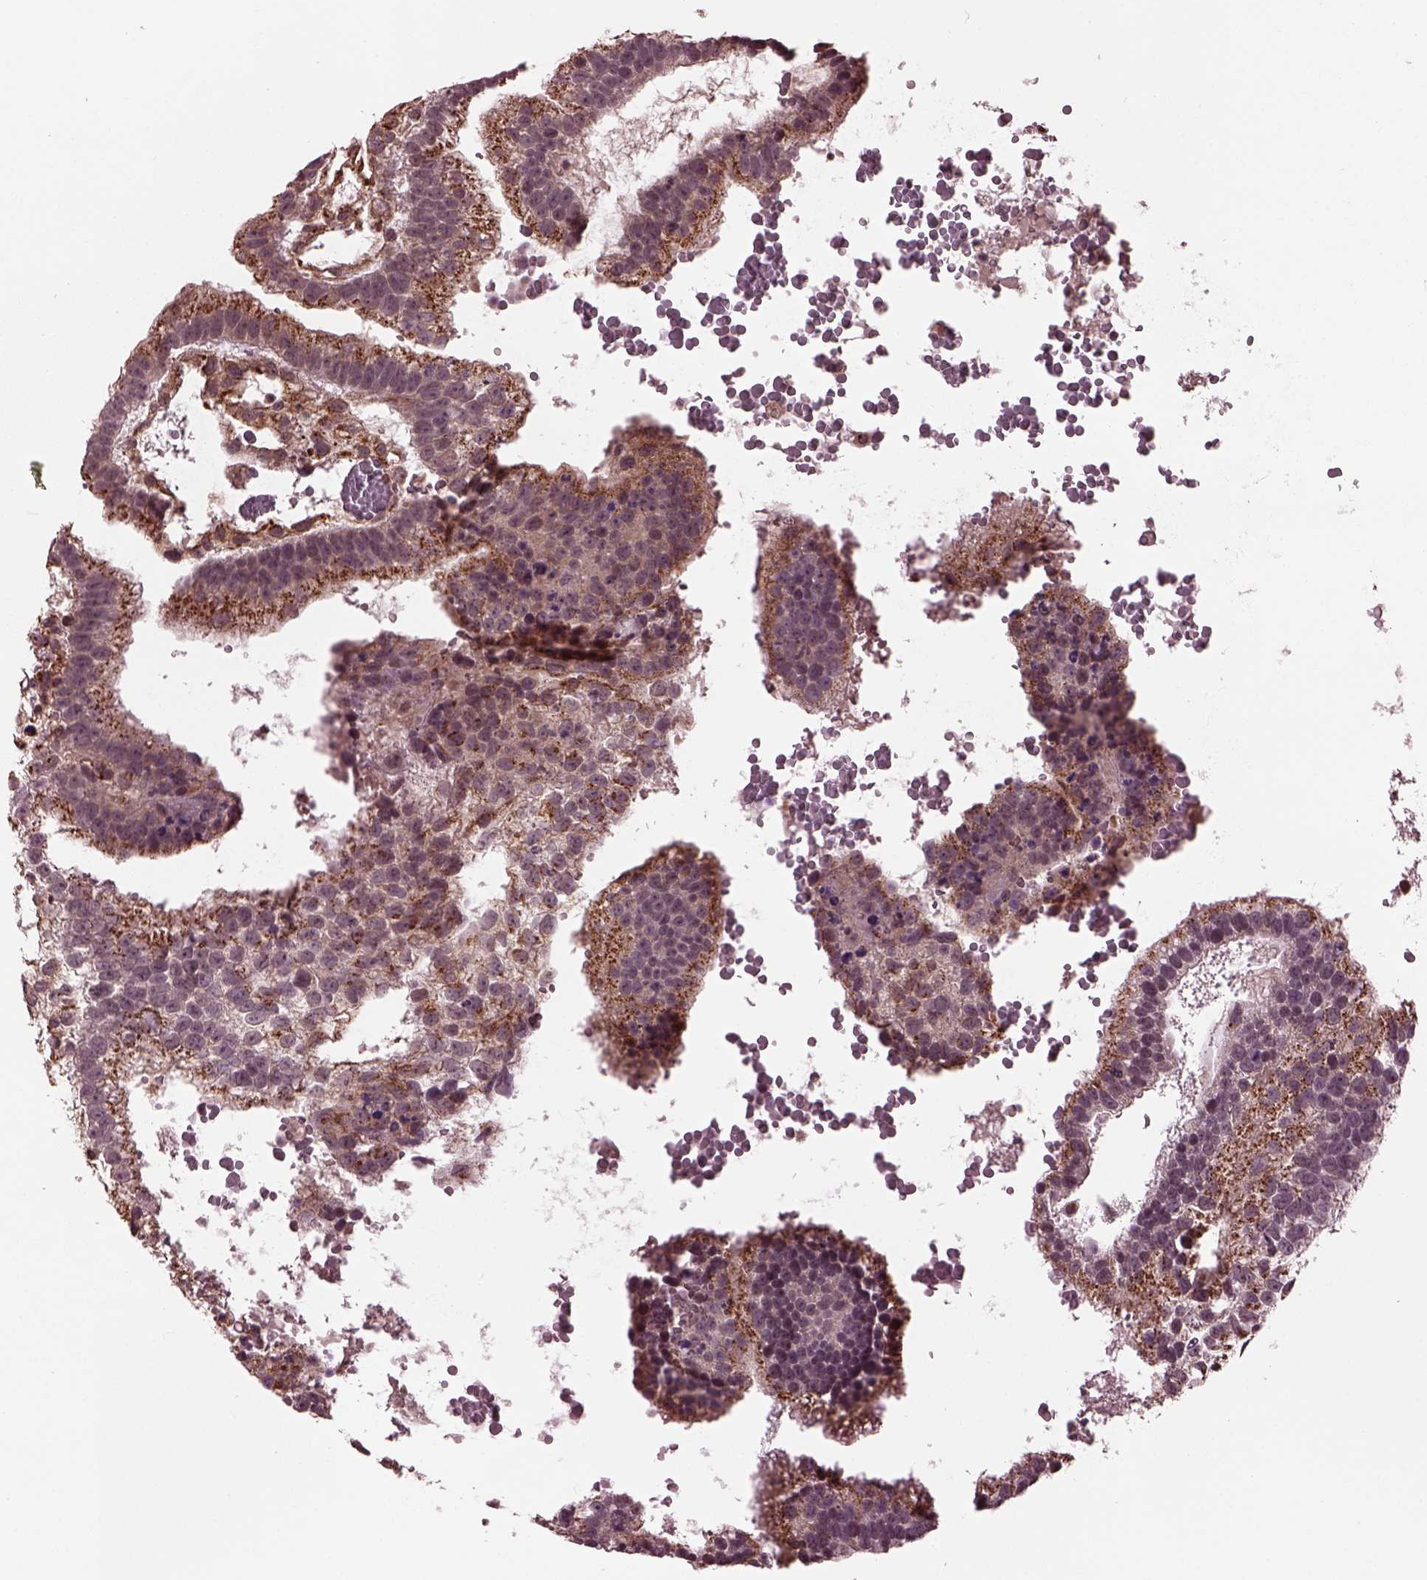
{"staining": {"intensity": "moderate", "quantity": "25%-75%", "location": "cytoplasmic/membranous"}, "tissue": "testis cancer", "cell_type": "Tumor cells", "image_type": "cancer", "snomed": [{"axis": "morphology", "description": "Normal tissue, NOS"}, {"axis": "morphology", "description": "Carcinoma, Embryonal, NOS"}, {"axis": "topography", "description": "Testis"}, {"axis": "topography", "description": "Epididymis"}], "caption": "Human embryonal carcinoma (testis) stained for a protein (brown) demonstrates moderate cytoplasmic/membranous positive expression in about 25%-75% of tumor cells.", "gene": "RUFY3", "patient": {"sex": "male", "age": 32}}